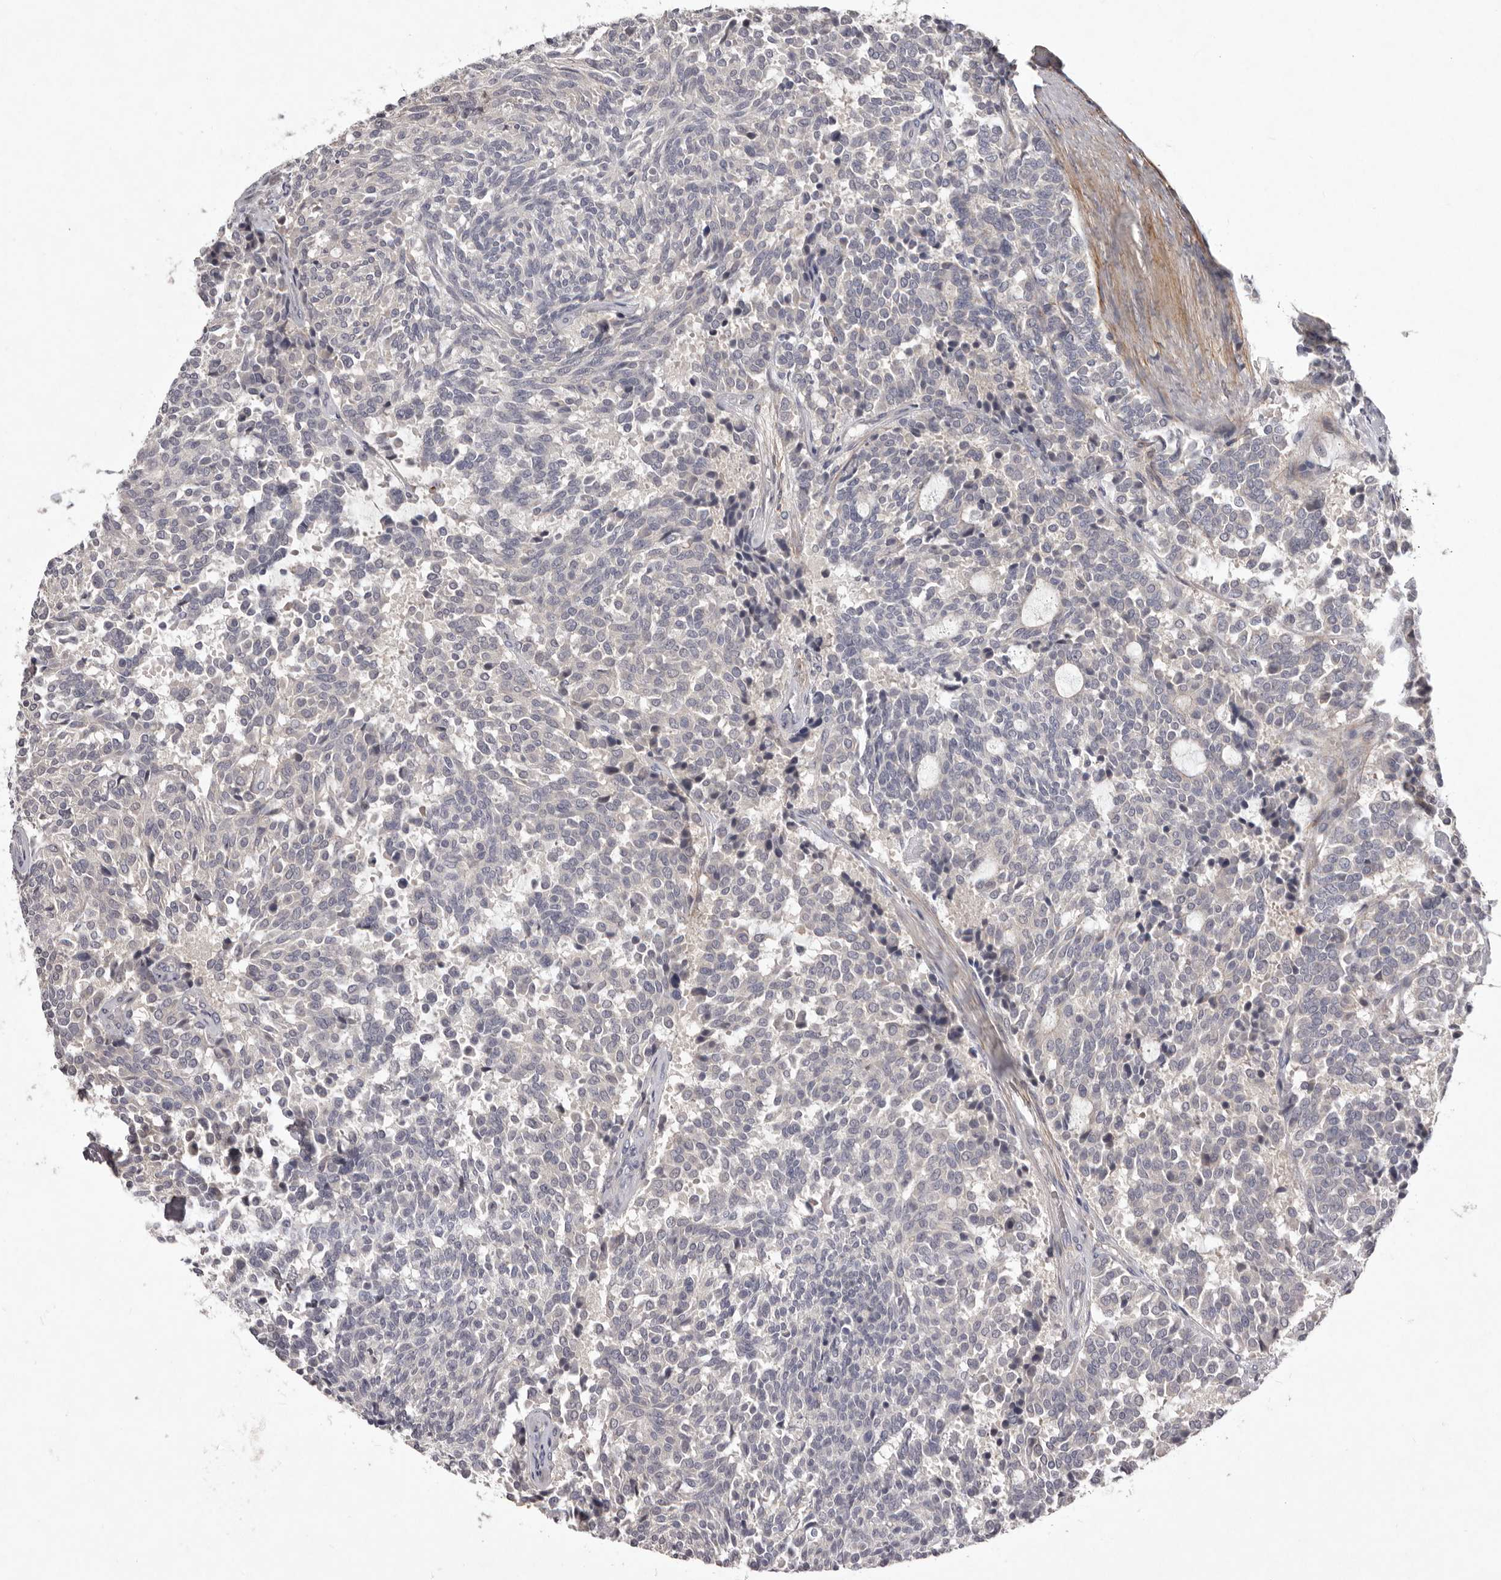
{"staining": {"intensity": "negative", "quantity": "none", "location": "none"}, "tissue": "carcinoid", "cell_type": "Tumor cells", "image_type": "cancer", "snomed": [{"axis": "morphology", "description": "Carcinoid, malignant, NOS"}, {"axis": "topography", "description": "Pancreas"}], "caption": "This is an IHC photomicrograph of human carcinoid. There is no expression in tumor cells.", "gene": "HBS1L", "patient": {"sex": "female", "age": 54}}